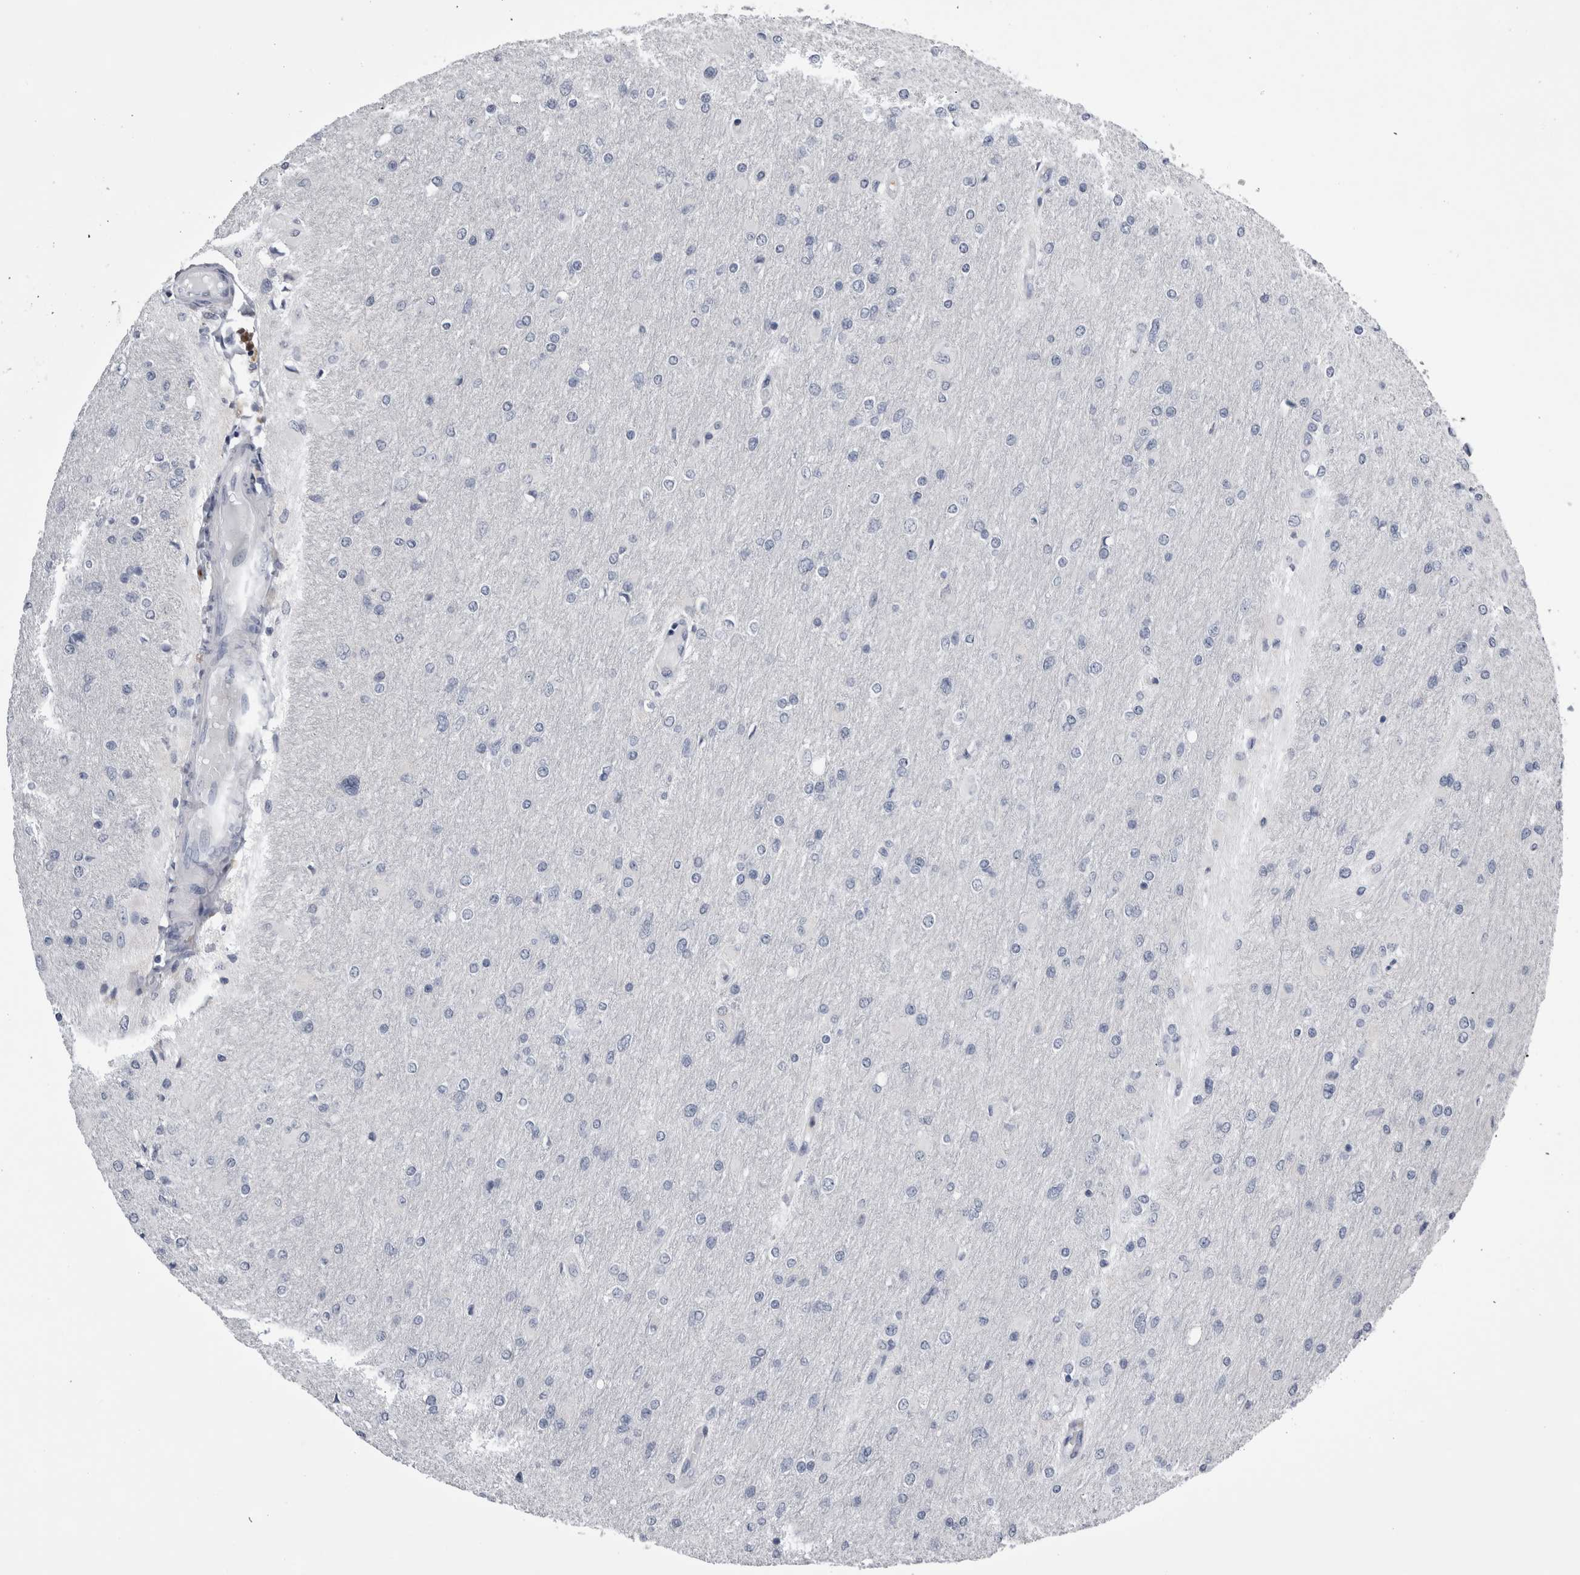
{"staining": {"intensity": "negative", "quantity": "none", "location": "none"}, "tissue": "glioma", "cell_type": "Tumor cells", "image_type": "cancer", "snomed": [{"axis": "morphology", "description": "Glioma, malignant, High grade"}, {"axis": "topography", "description": "Cerebral cortex"}], "caption": "Immunohistochemistry of malignant glioma (high-grade) demonstrates no expression in tumor cells.", "gene": "ALDH8A1", "patient": {"sex": "female", "age": 36}}